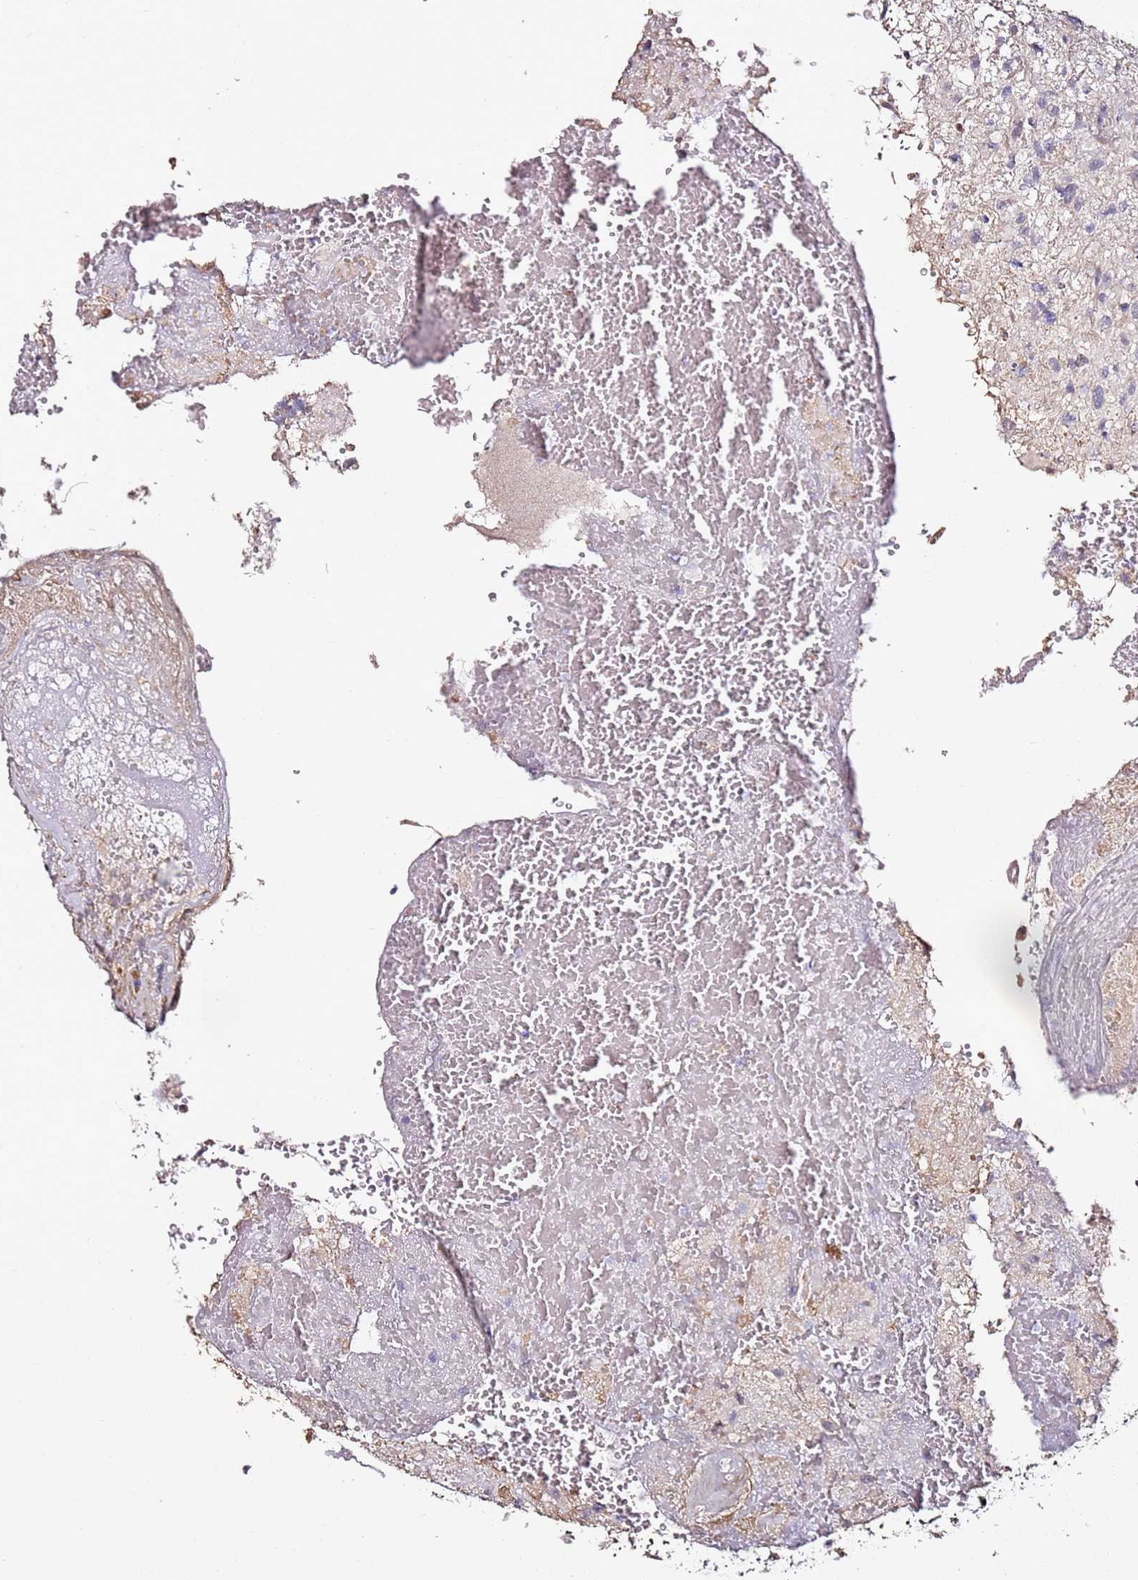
{"staining": {"intensity": "negative", "quantity": "none", "location": "none"}, "tissue": "glioma", "cell_type": "Tumor cells", "image_type": "cancer", "snomed": [{"axis": "morphology", "description": "Glioma, malignant, High grade"}, {"axis": "topography", "description": "Brain"}], "caption": "An immunohistochemistry histopathology image of glioma is shown. There is no staining in tumor cells of glioma.", "gene": "C3orf80", "patient": {"sex": "male", "age": 56}}